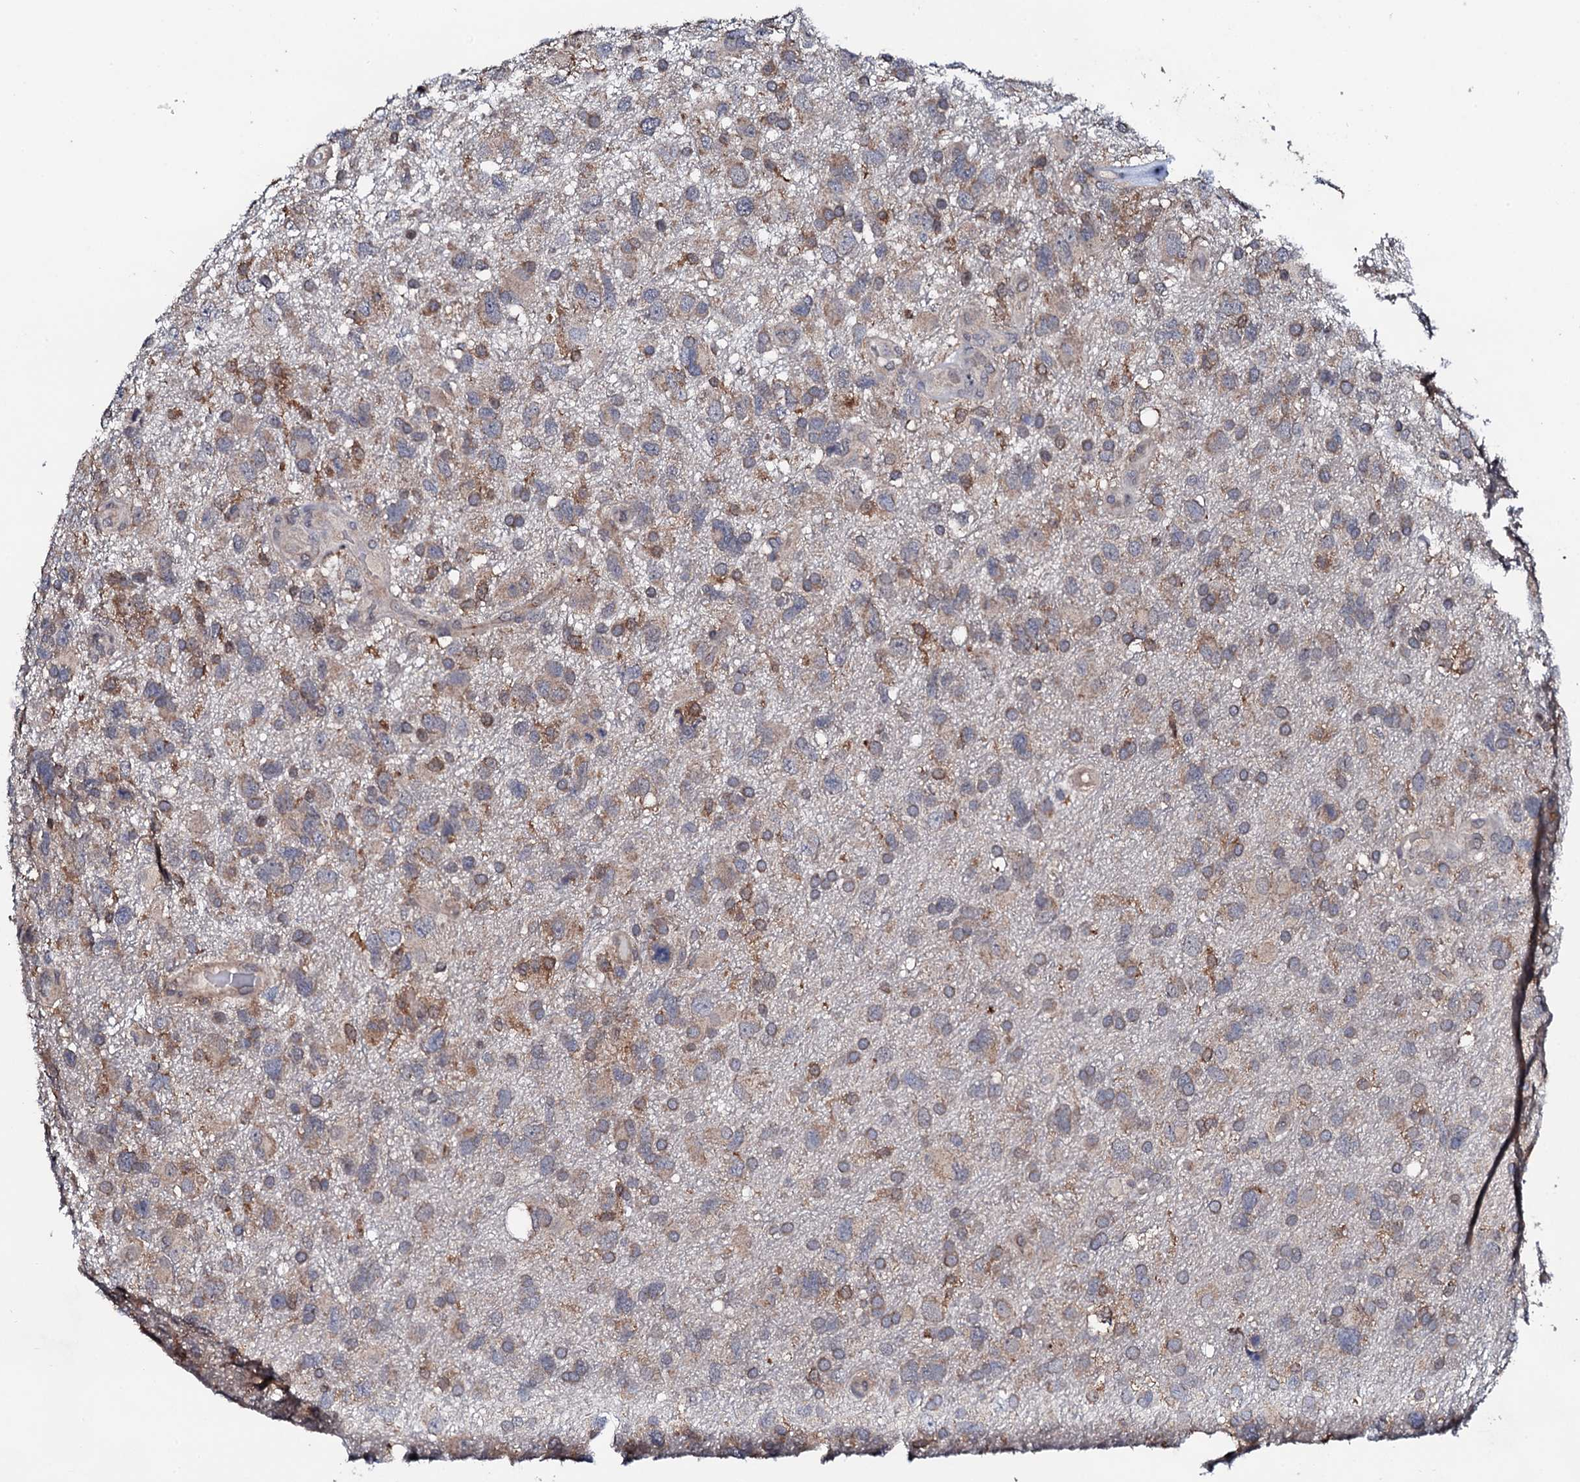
{"staining": {"intensity": "weak", "quantity": "25%-75%", "location": "cytoplasmic/membranous"}, "tissue": "glioma", "cell_type": "Tumor cells", "image_type": "cancer", "snomed": [{"axis": "morphology", "description": "Glioma, malignant, High grade"}, {"axis": "topography", "description": "Brain"}], "caption": "Weak cytoplasmic/membranous positivity for a protein is seen in about 25%-75% of tumor cells of glioma using IHC.", "gene": "EDC3", "patient": {"sex": "male", "age": 61}}